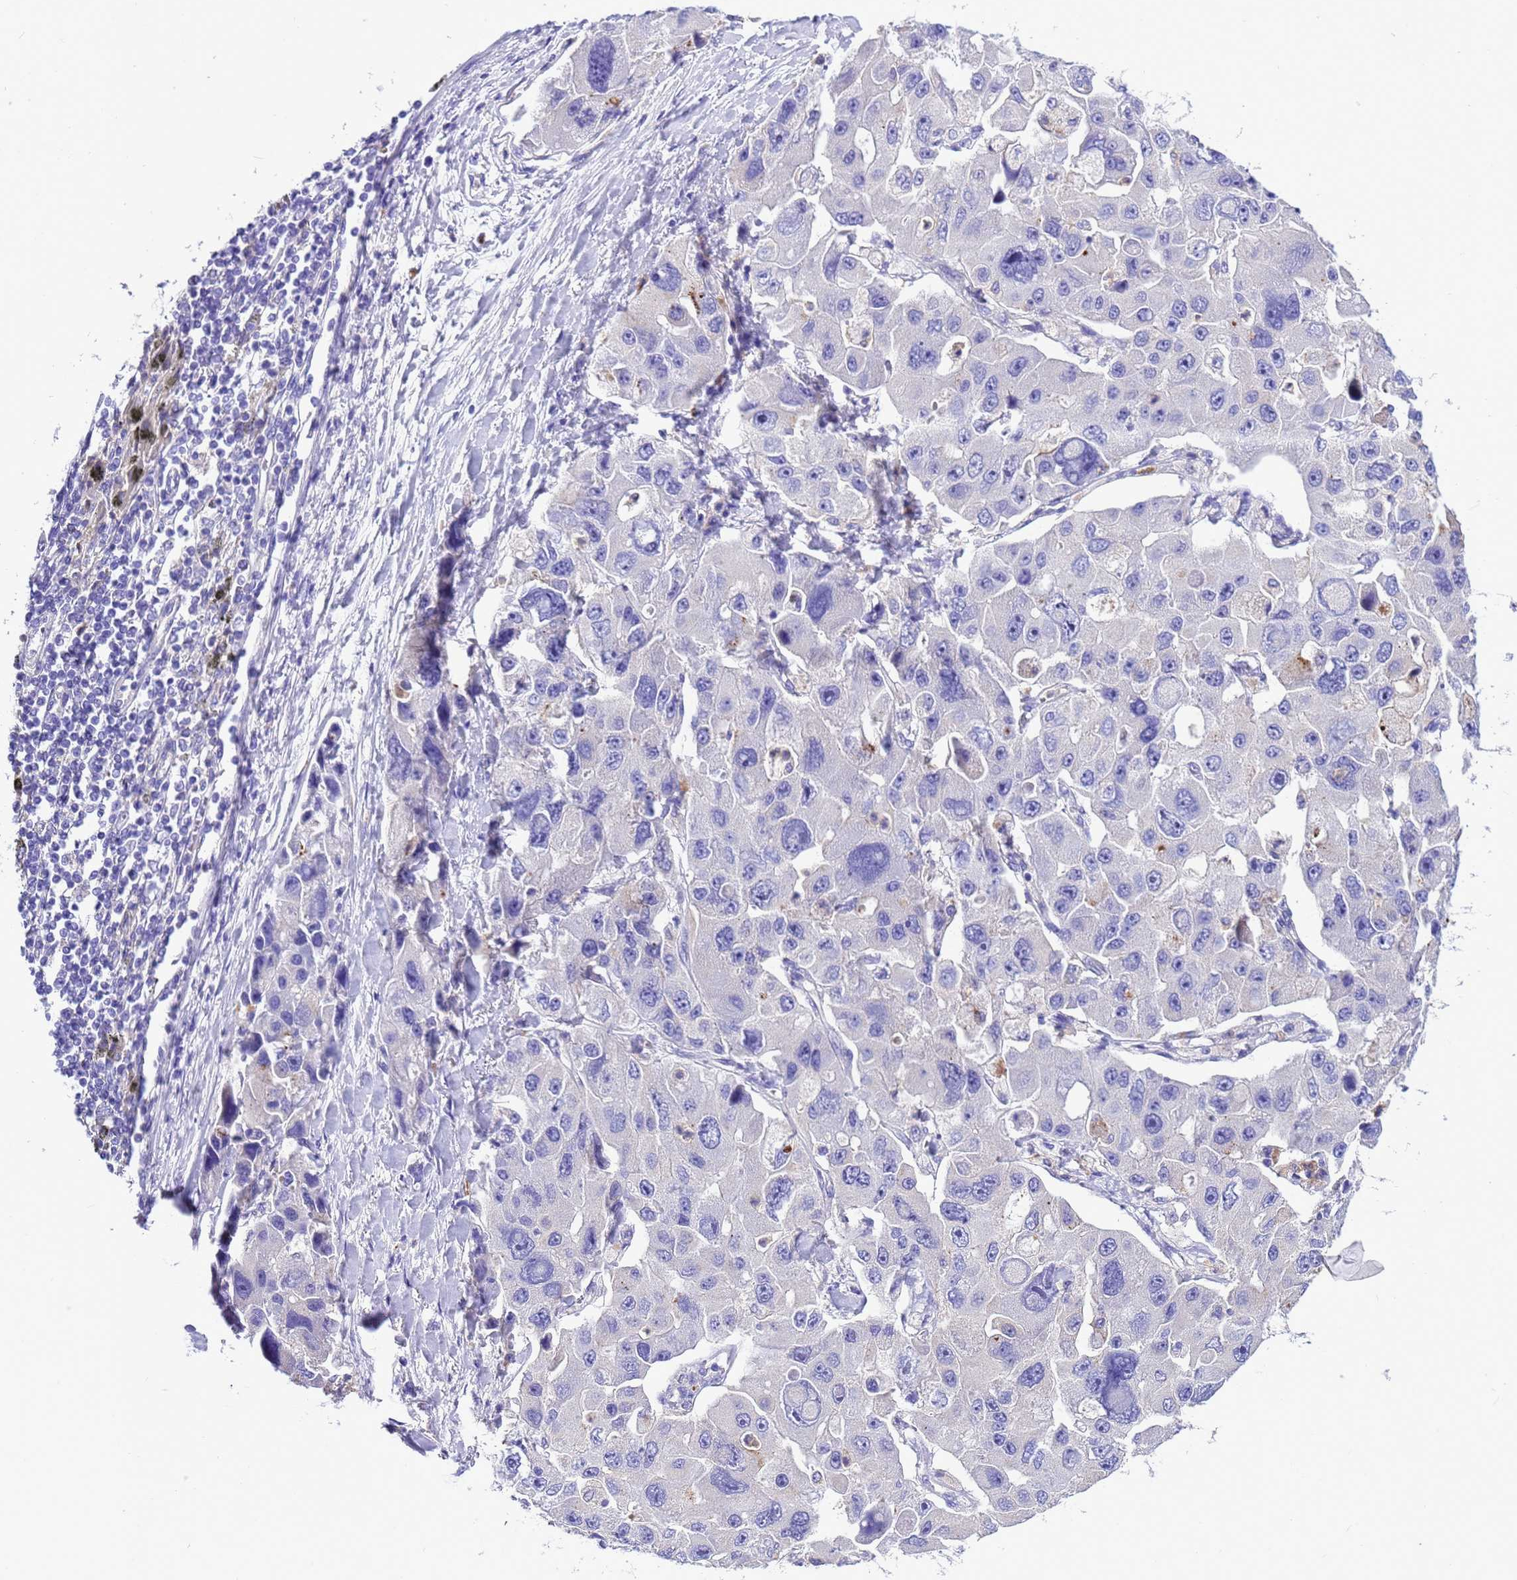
{"staining": {"intensity": "negative", "quantity": "none", "location": "none"}, "tissue": "lung cancer", "cell_type": "Tumor cells", "image_type": "cancer", "snomed": [{"axis": "morphology", "description": "Adenocarcinoma, NOS"}, {"axis": "topography", "description": "Lung"}], "caption": "An image of human lung adenocarcinoma is negative for staining in tumor cells. The staining was performed using DAB to visualize the protein expression in brown, while the nuclei were stained in blue with hematoxylin (Magnification: 20x).", "gene": "KICS2", "patient": {"sex": "female", "age": 54}}